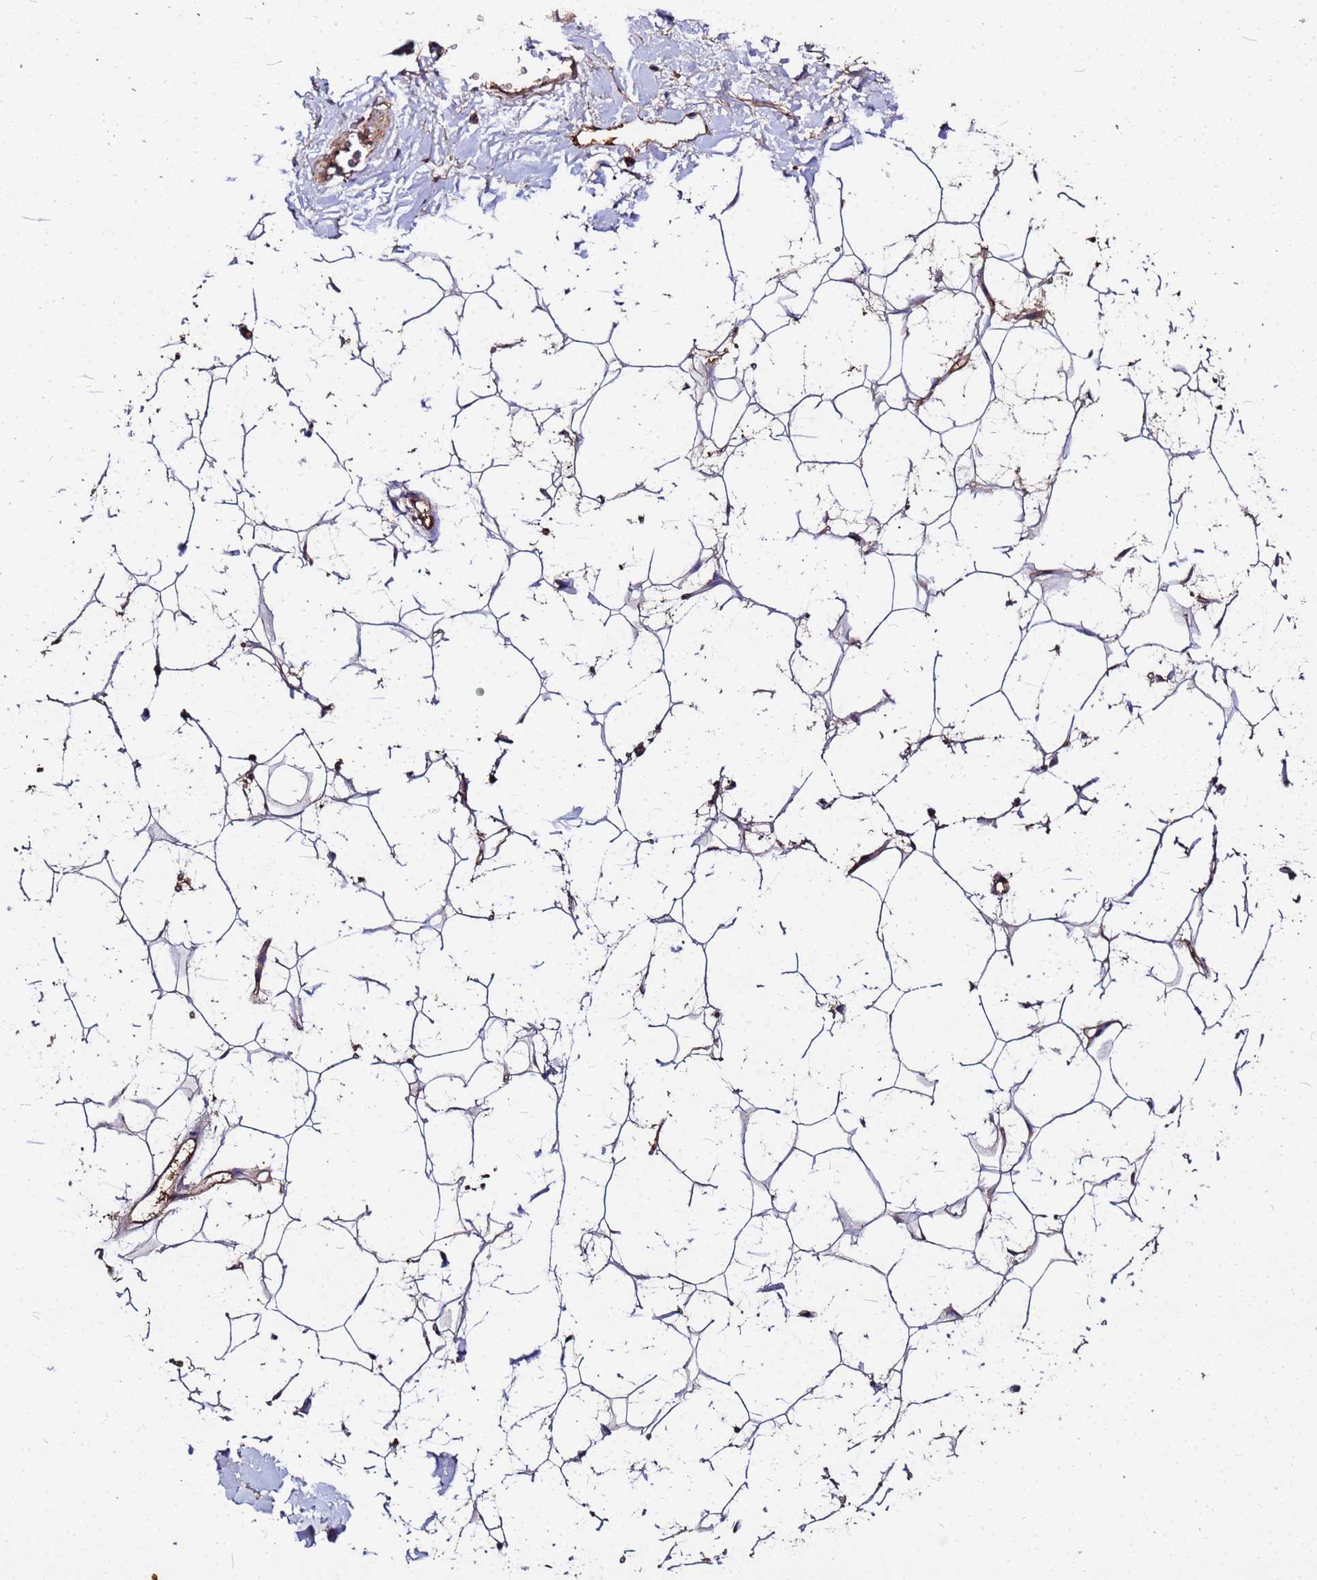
{"staining": {"intensity": "negative", "quantity": "none", "location": "none"}, "tissue": "adipose tissue", "cell_type": "Adipocytes", "image_type": "normal", "snomed": [{"axis": "morphology", "description": "Normal tissue, NOS"}, {"axis": "topography", "description": "Breast"}], "caption": "High power microscopy photomicrograph of an immunohistochemistry histopathology image of benign adipose tissue, revealing no significant expression in adipocytes. Brightfield microscopy of immunohistochemistry (IHC) stained with DAB (brown) and hematoxylin (blue), captured at high magnification.", "gene": "MTERF1", "patient": {"sex": "female", "age": 26}}